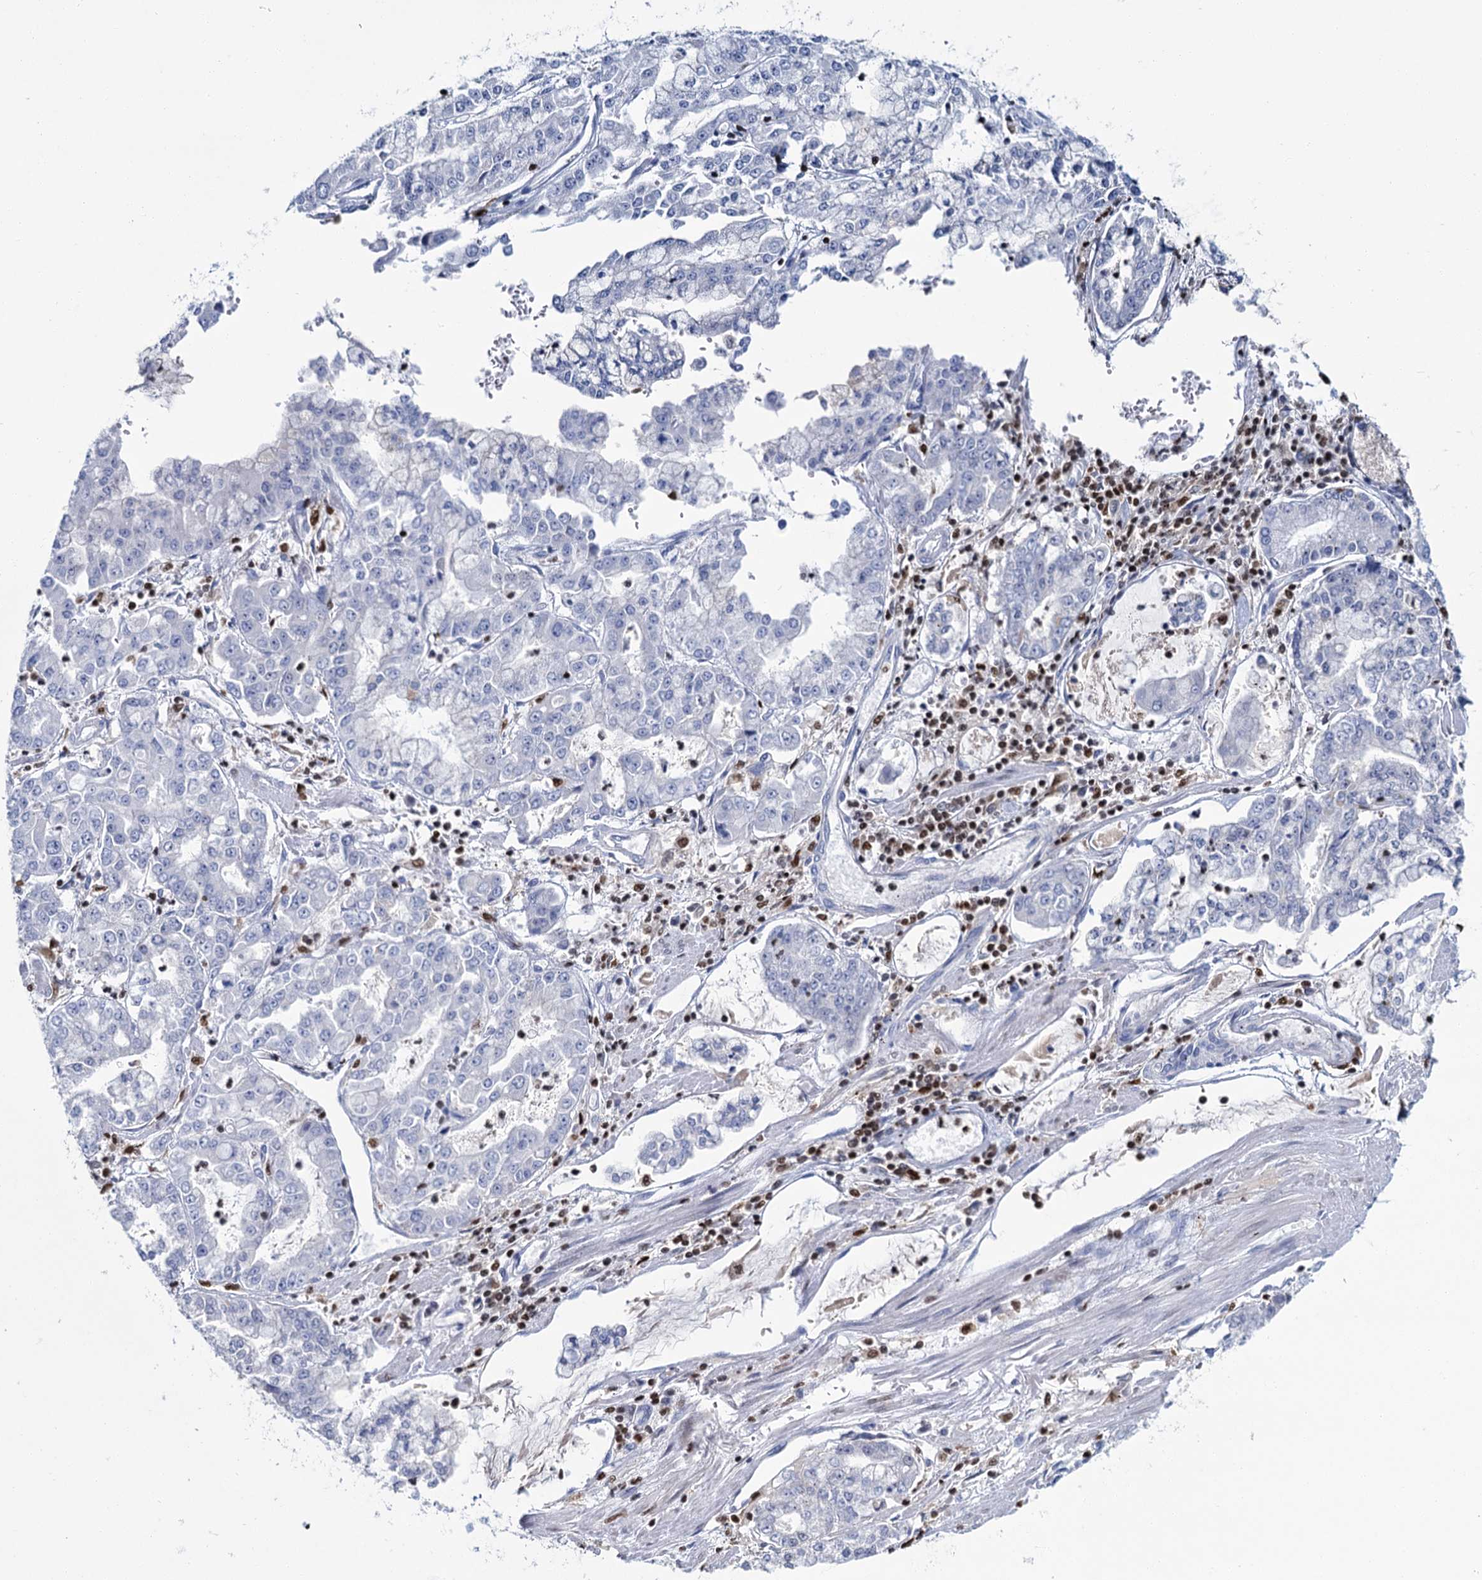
{"staining": {"intensity": "negative", "quantity": "none", "location": "none"}, "tissue": "stomach cancer", "cell_type": "Tumor cells", "image_type": "cancer", "snomed": [{"axis": "morphology", "description": "Adenocarcinoma, NOS"}, {"axis": "topography", "description": "Stomach"}], "caption": "Immunohistochemical staining of stomach adenocarcinoma displays no significant staining in tumor cells.", "gene": "CELF2", "patient": {"sex": "male", "age": 76}}